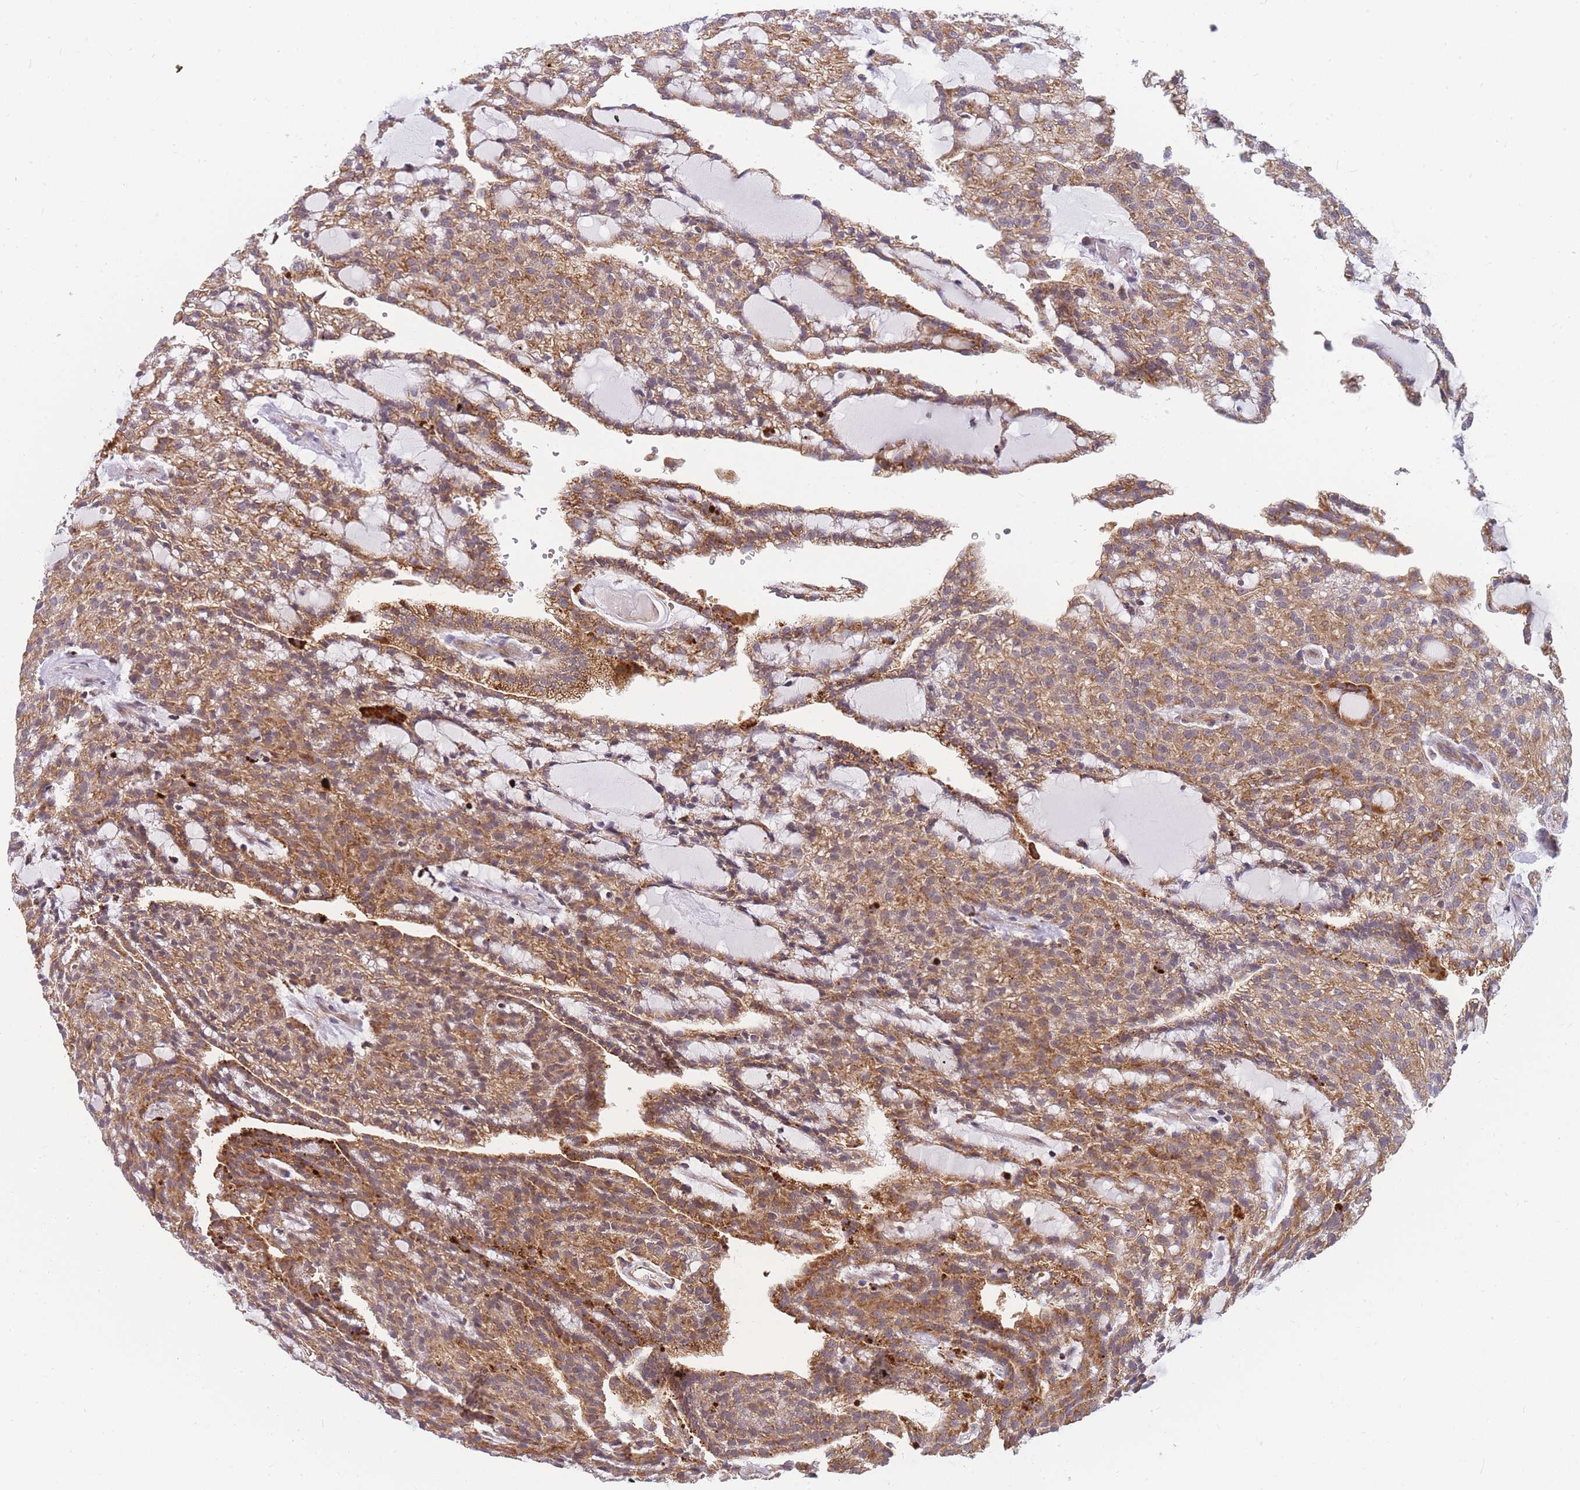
{"staining": {"intensity": "moderate", "quantity": ">75%", "location": "cytoplasmic/membranous"}, "tissue": "renal cancer", "cell_type": "Tumor cells", "image_type": "cancer", "snomed": [{"axis": "morphology", "description": "Adenocarcinoma, NOS"}, {"axis": "topography", "description": "Kidney"}], "caption": "Immunohistochemical staining of human renal cancer (adenocarcinoma) demonstrates moderate cytoplasmic/membranous protein positivity in about >75% of tumor cells.", "gene": "MRPL23", "patient": {"sex": "male", "age": 63}}